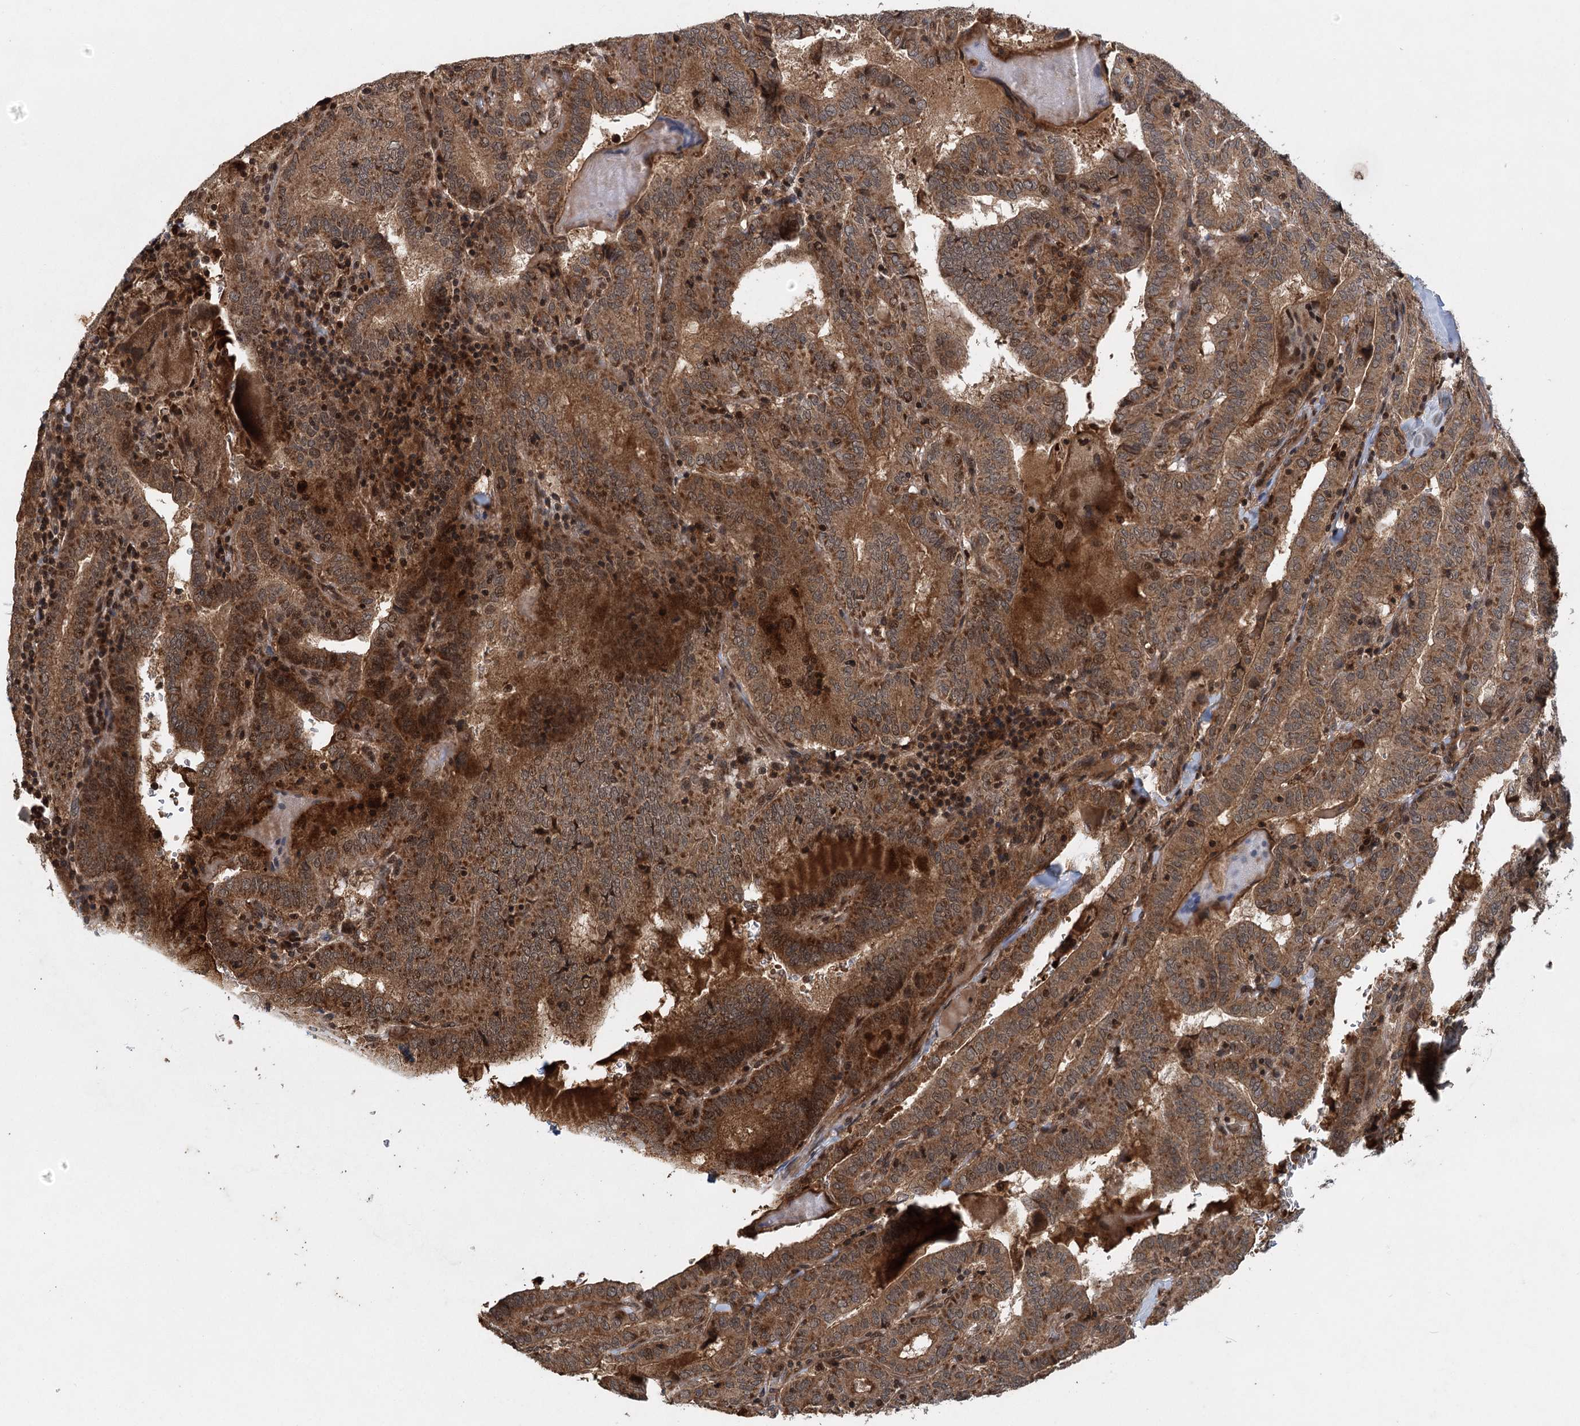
{"staining": {"intensity": "moderate", "quantity": ">75%", "location": "cytoplasmic/membranous"}, "tissue": "thyroid cancer", "cell_type": "Tumor cells", "image_type": "cancer", "snomed": [{"axis": "morphology", "description": "Papillary adenocarcinoma, NOS"}, {"axis": "topography", "description": "Thyroid gland"}], "caption": "Immunohistochemical staining of papillary adenocarcinoma (thyroid) displays medium levels of moderate cytoplasmic/membranous protein expression in about >75% of tumor cells.", "gene": "INSIG2", "patient": {"sex": "female", "age": 72}}